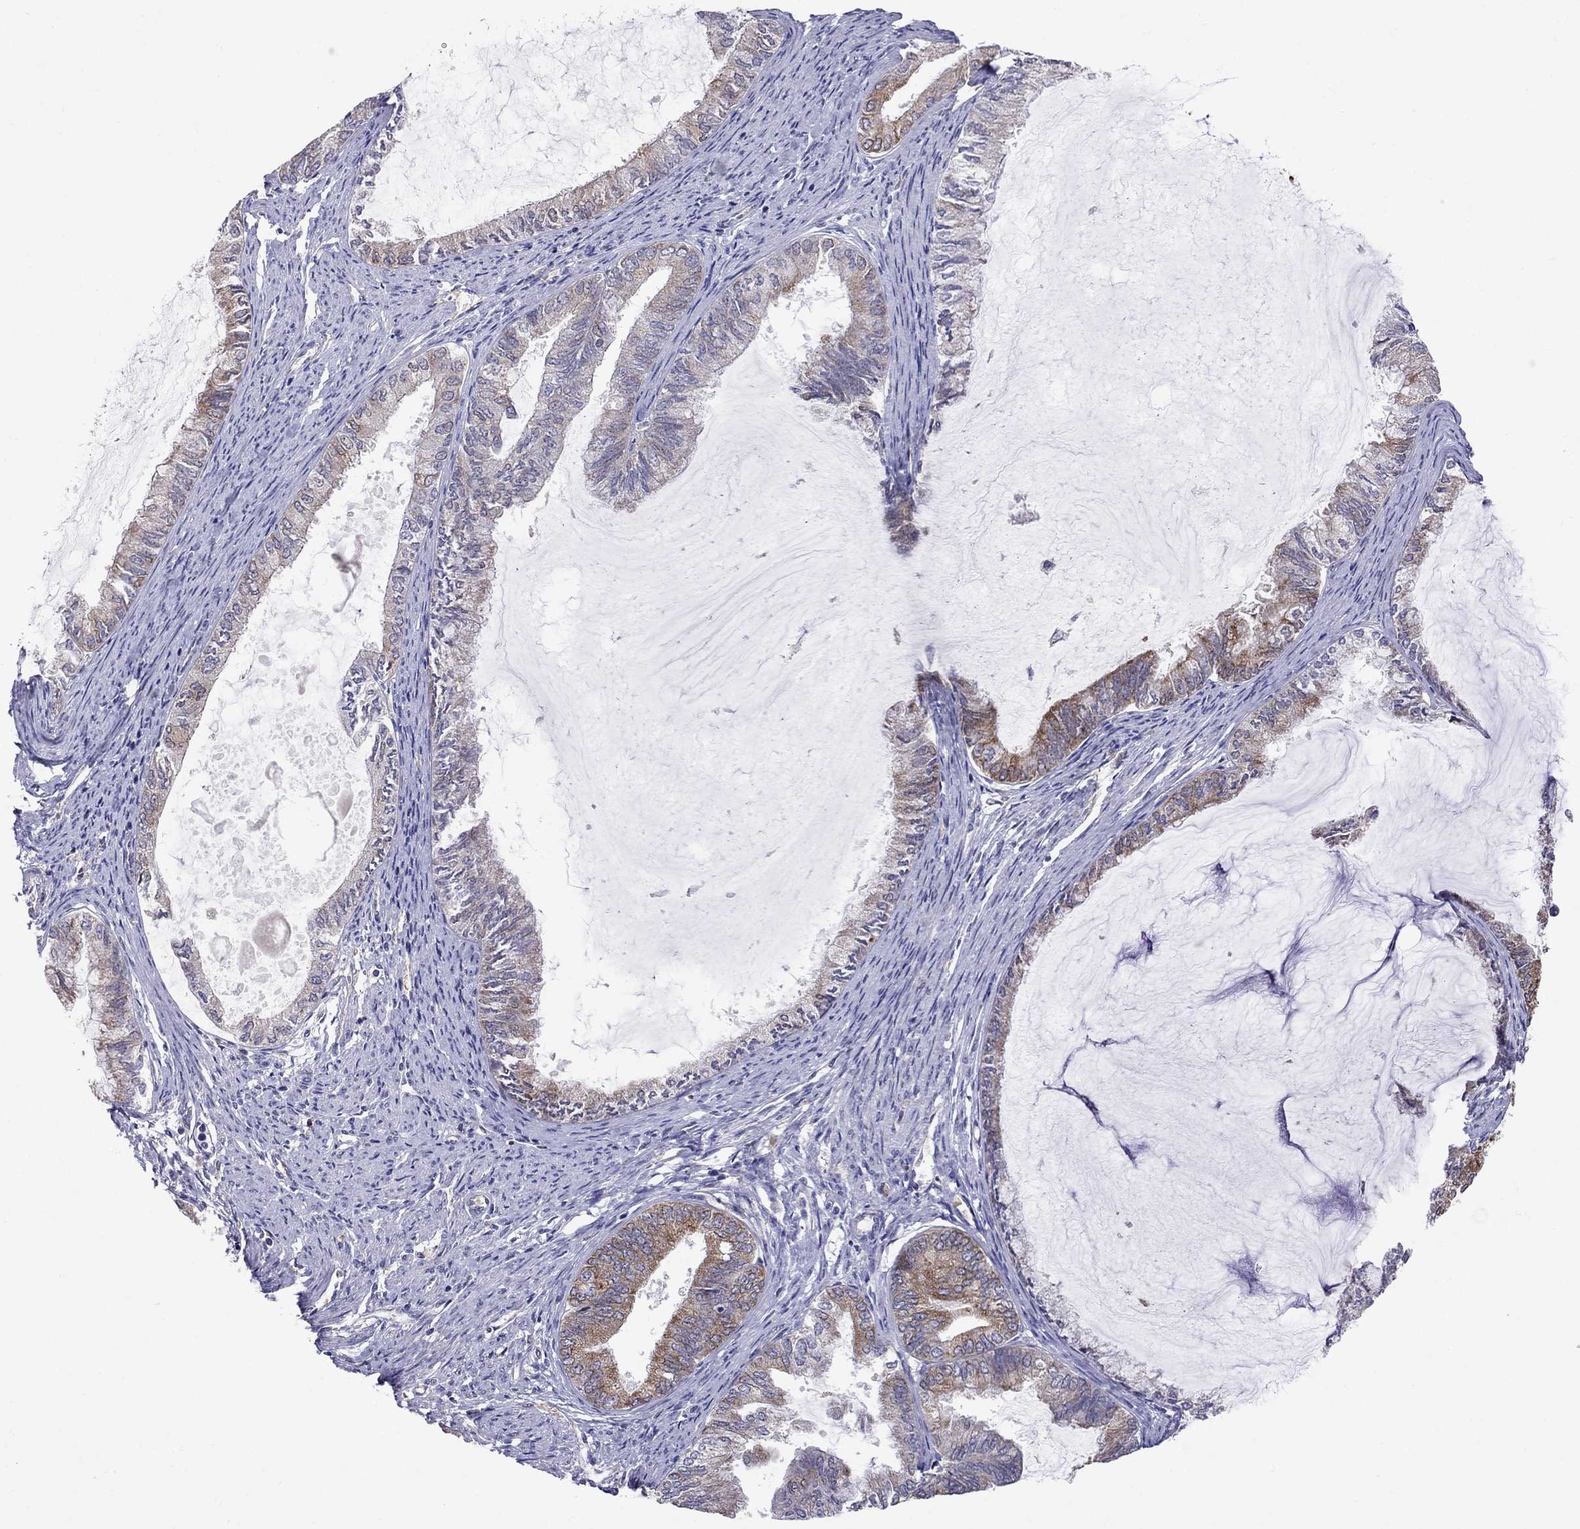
{"staining": {"intensity": "strong", "quantity": "<25%", "location": "cytoplasmic/membranous"}, "tissue": "endometrial cancer", "cell_type": "Tumor cells", "image_type": "cancer", "snomed": [{"axis": "morphology", "description": "Adenocarcinoma, NOS"}, {"axis": "topography", "description": "Endometrium"}], "caption": "A brown stain labels strong cytoplasmic/membranous staining of a protein in human endometrial cancer tumor cells.", "gene": "ADAM28", "patient": {"sex": "female", "age": 86}}